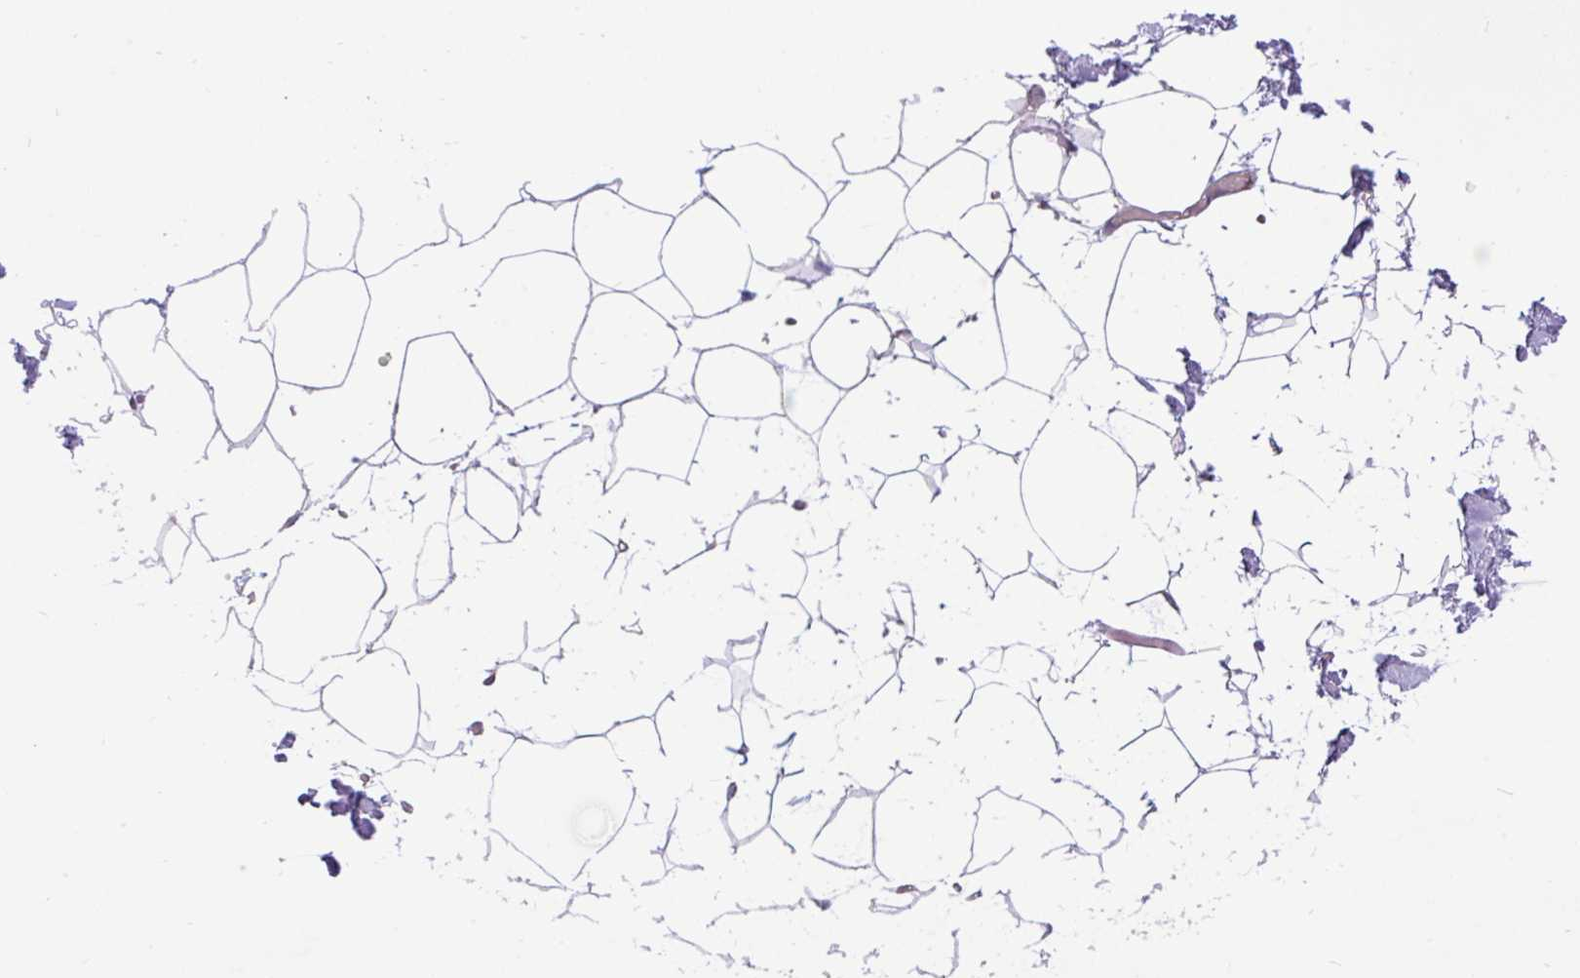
{"staining": {"intensity": "negative", "quantity": "none", "location": "none"}, "tissue": "adipose tissue", "cell_type": "Adipocytes", "image_type": "normal", "snomed": [{"axis": "morphology", "description": "Normal tissue, NOS"}, {"axis": "topography", "description": "Skin"}, {"axis": "topography", "description": "Peripheral nerve tissue"}], "caption": "This is a micrograph of IHC staining of benign adipose tissue, which shows no staining in adipocytes. (DAB immunohistochemistry, high magnification).", "gene": "TRIM17", "patient": {"sex": "female", "age": 56}}